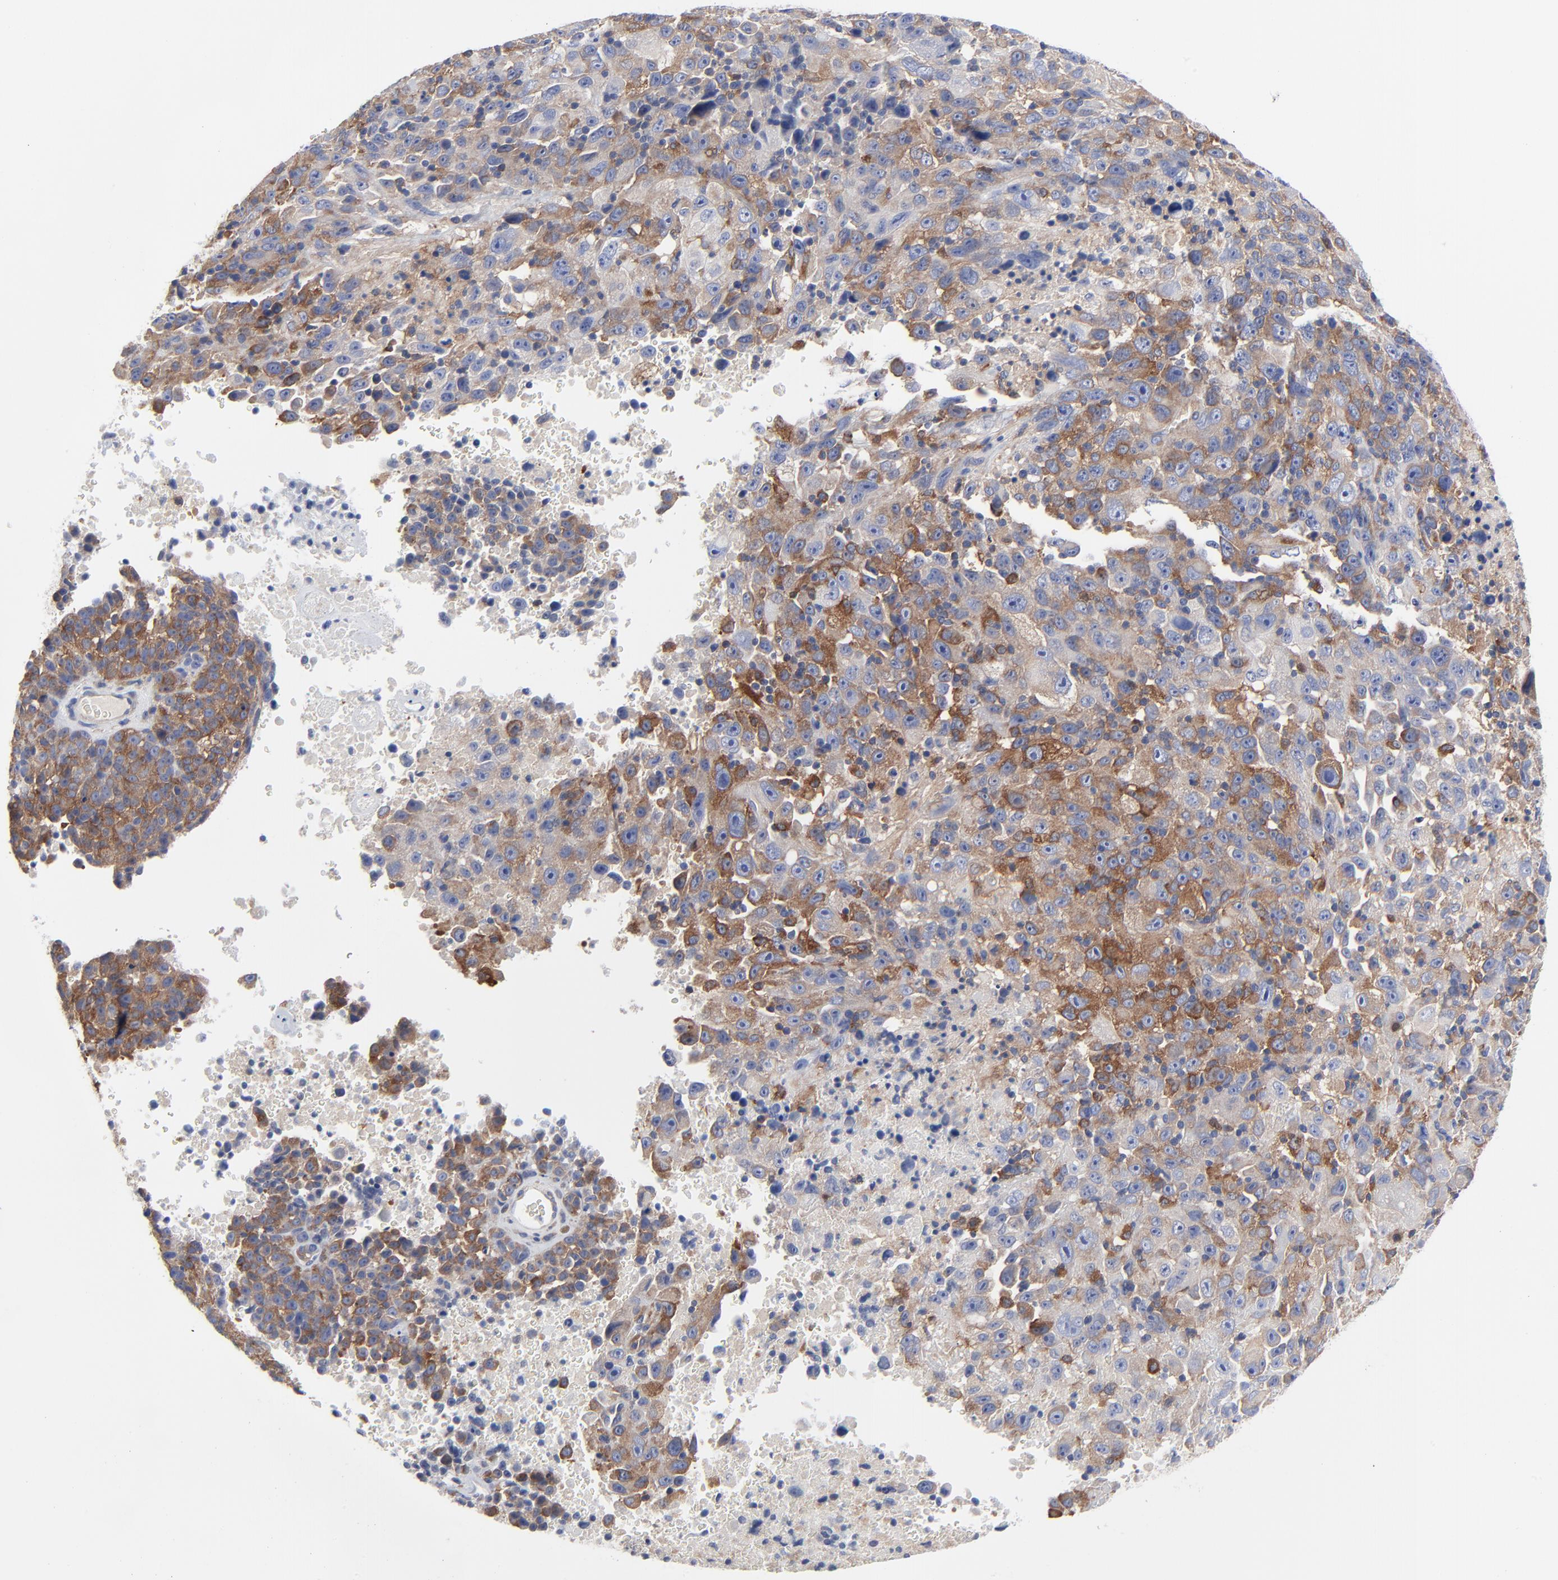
{"staining": {"intensity": "moderate", "quantity": ">75%", "location": "cytoplasmic/membranous"}, "tissue": "melanoma", "cell_type": "Tumor cells", "image_type": "cancer", "snomed": [{"axis": "morphology", "description": "Malignant melanoma, Metastatic site"}, {"axis": "topography", "description": "Cerebral cortex"}], "caption": "Immunohistochemical staining of melanoma shows moderate cytoplasmic/membranous protein expression in about >75% of tumor cells. Using DAB (3,3'-diaminobenzidine) (brown) and hematoxylin (blue) stains, captured at high magnification using brightfield microscopy.", "gene": "STAT2", "patient": {"sex": "female", "age": 52}}